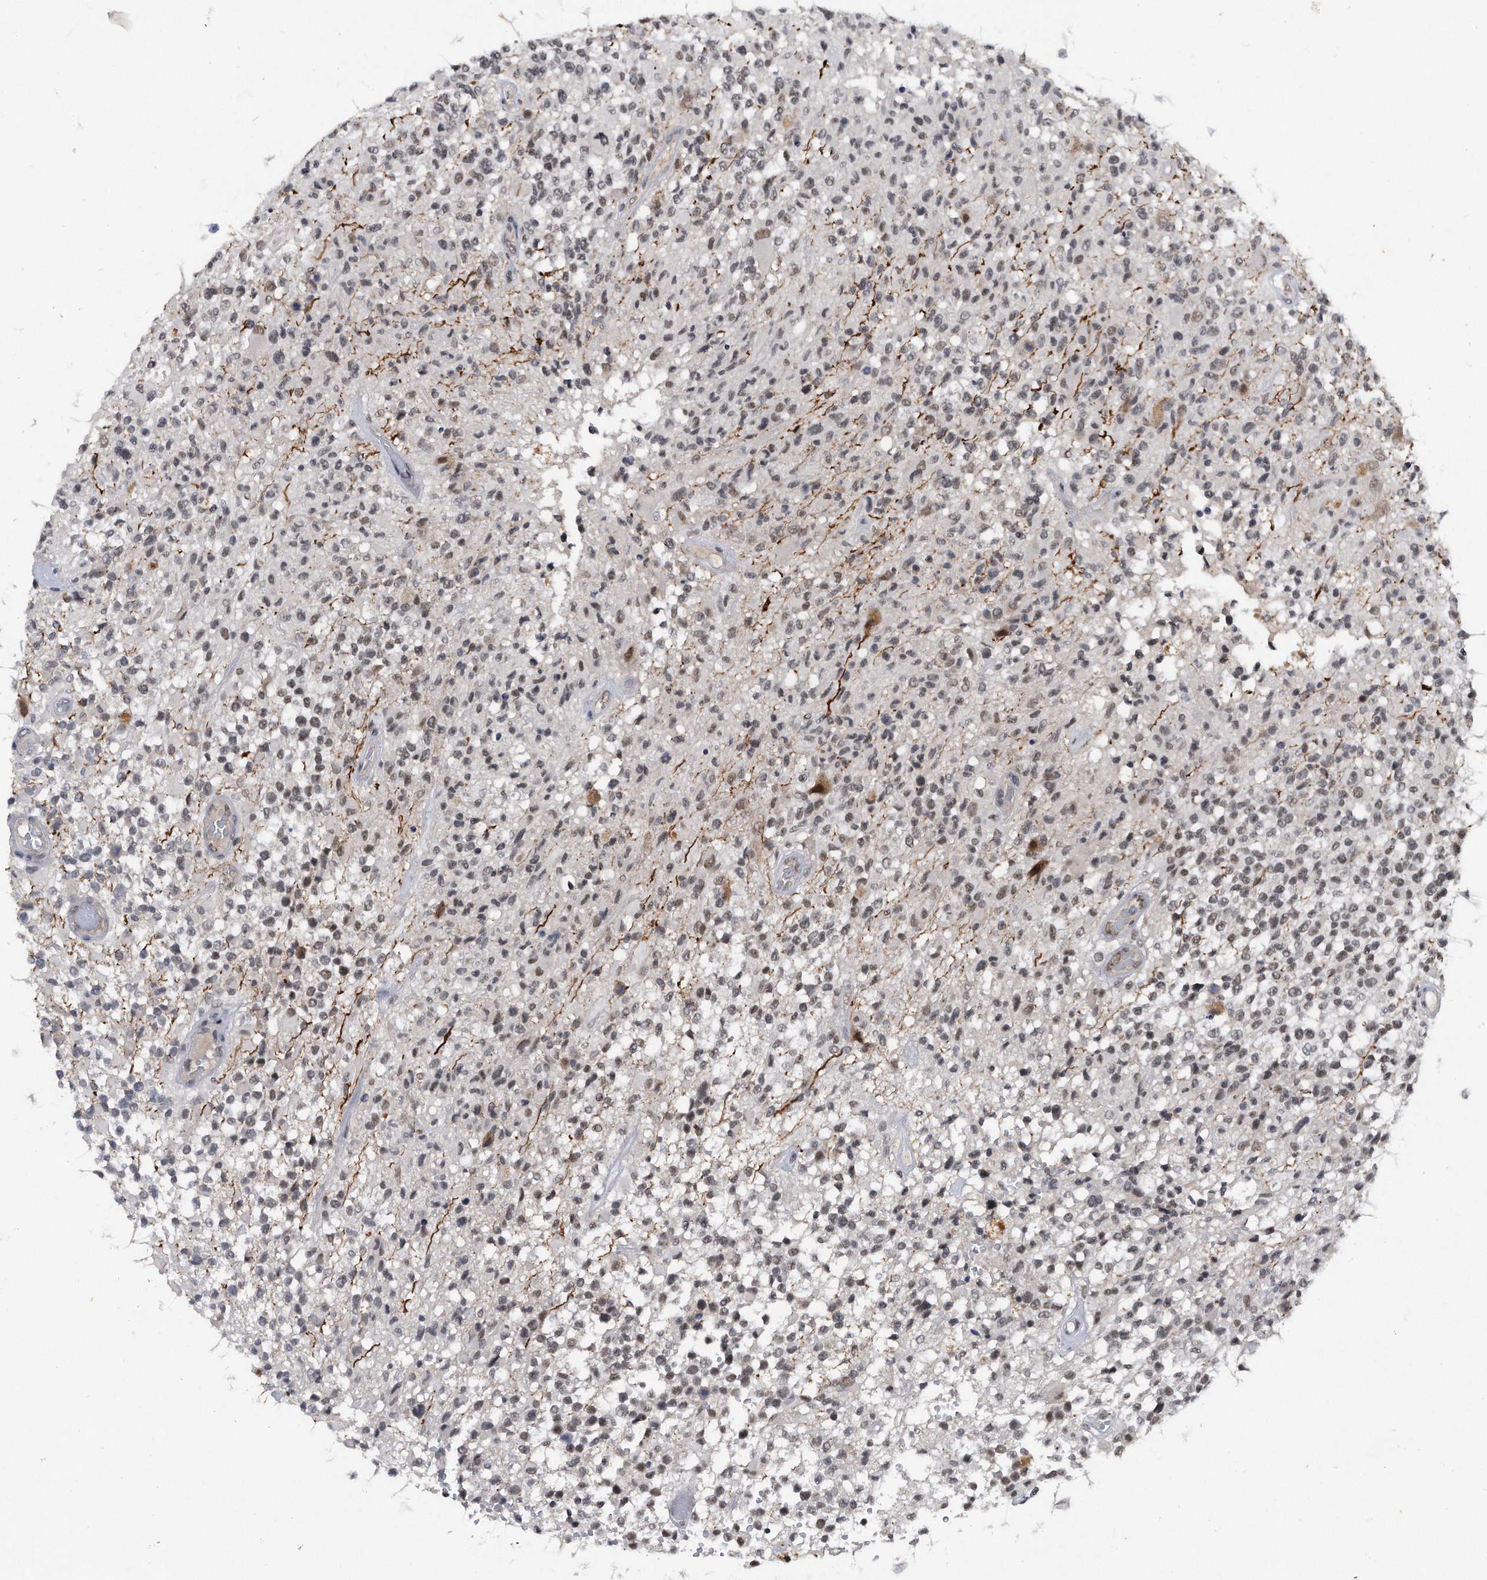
{"staining": {"intensity": "weak", "quantity": "<25%", "location": "nuclear"}, "tissue": "glioma", "cell_type": "Tumor cells", "image_type": "cancer", "snomed": [{"axis": "morphology", "description": "Glioma, malignant, High grade"}, {"axis": "morphology", "description": "Glioblastoma, NOS"}, {"axis": "topography", "description": "Brain"}], "caption": "This is an immunohistochemistry photomicrograph of human glioma. There is no expression in tumor cells.", "gene": "VIRMA", "patient": {"sex": "male", "age": 60}}